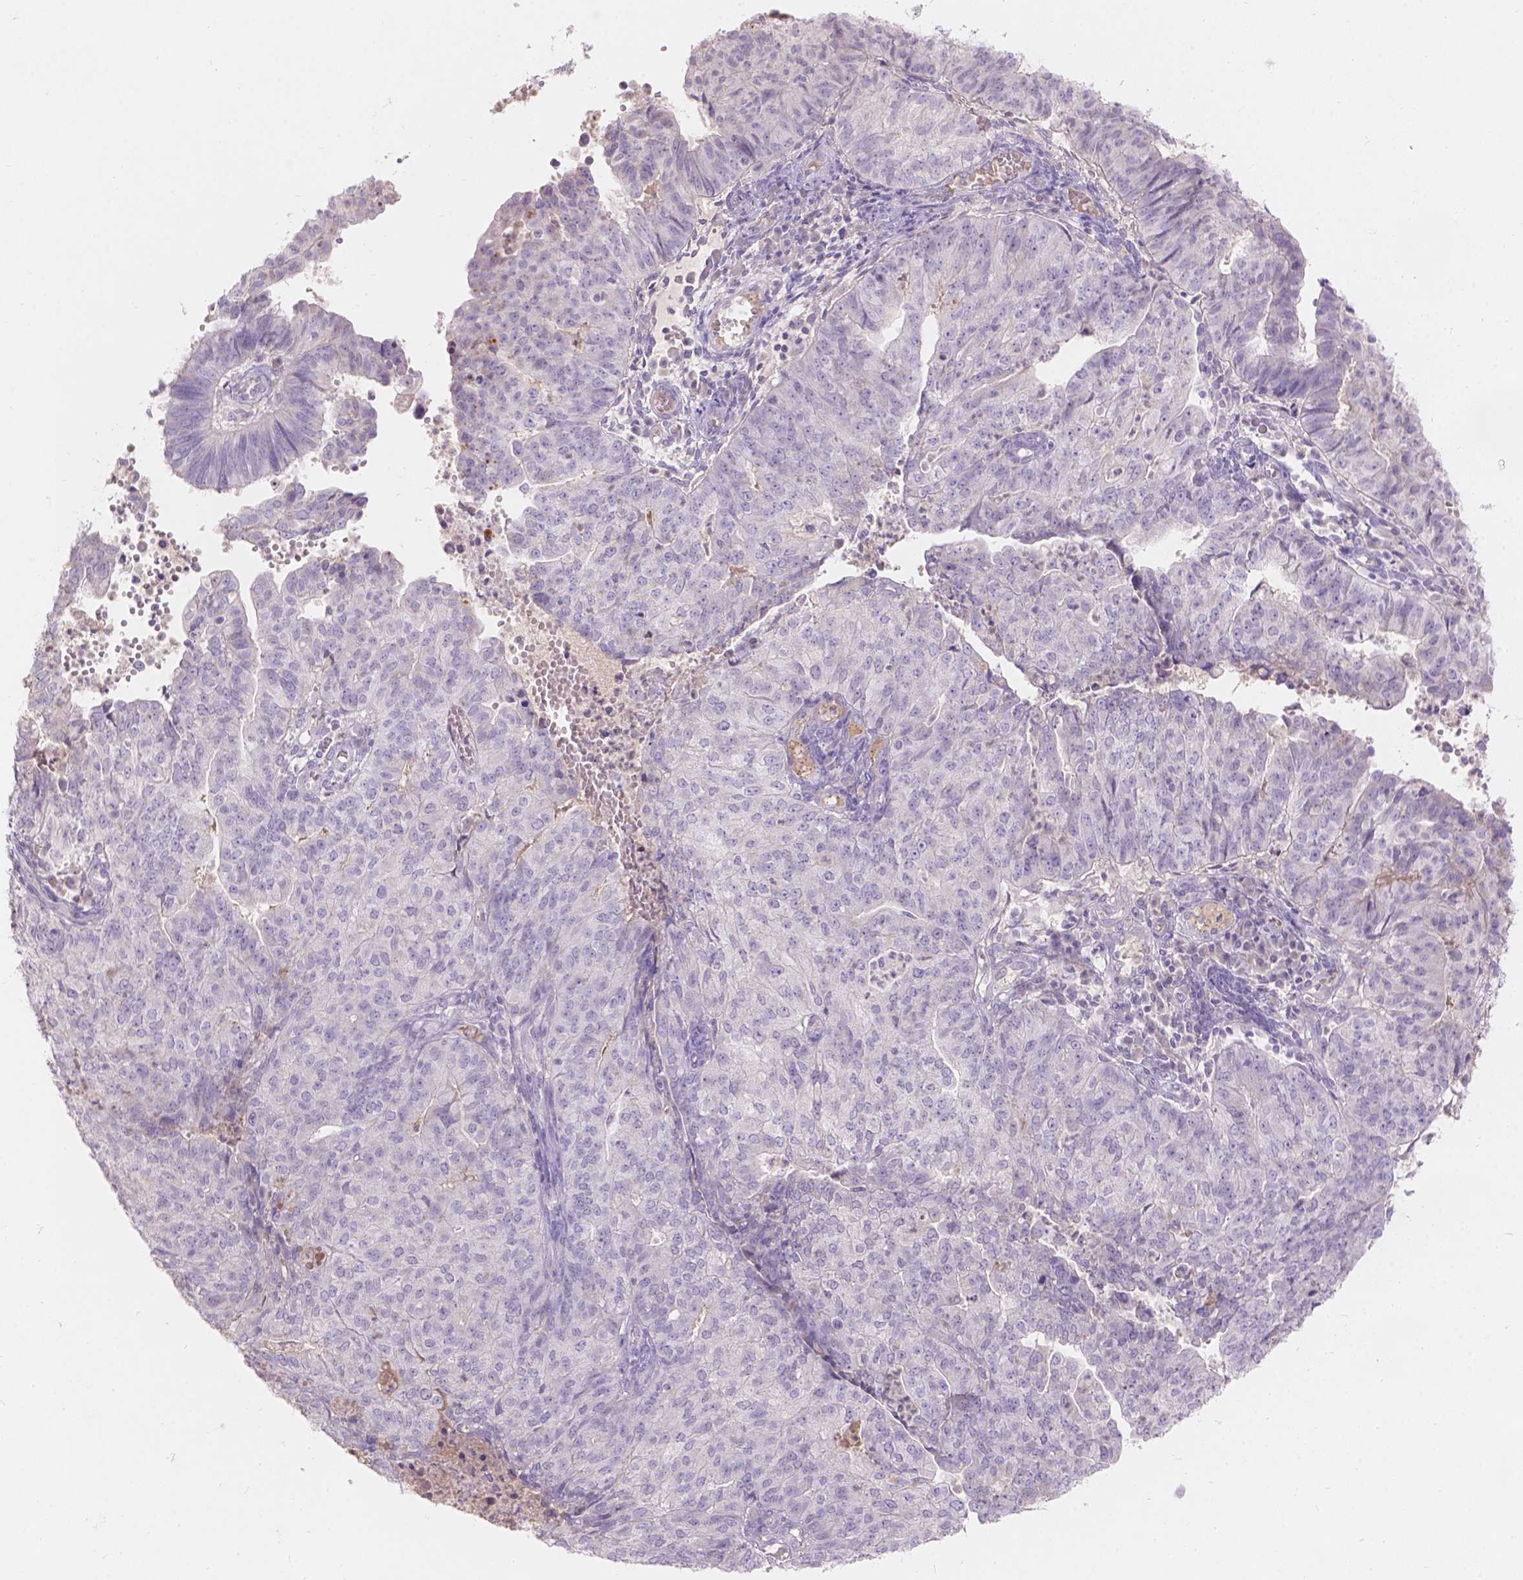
{"staining": {"intensity": "negative", "quantity": "none", "location": "none"}, "tissue": "endometrial cancer", "cell_type": "Tumor cells", "image_type": "cancer", "snomed": [{"axis": "morphology", "description": "Adenocarcinoma, NOS"}, {"axis": "topography", "description": "Endometrium"}], "caption": "Immunohistochemical staining of endometrial adenocarcinoma reveals no significant positivity in tumor cells.", "gene": "DCAF4L1", "patient": {"sex": "female", "age": 82}}